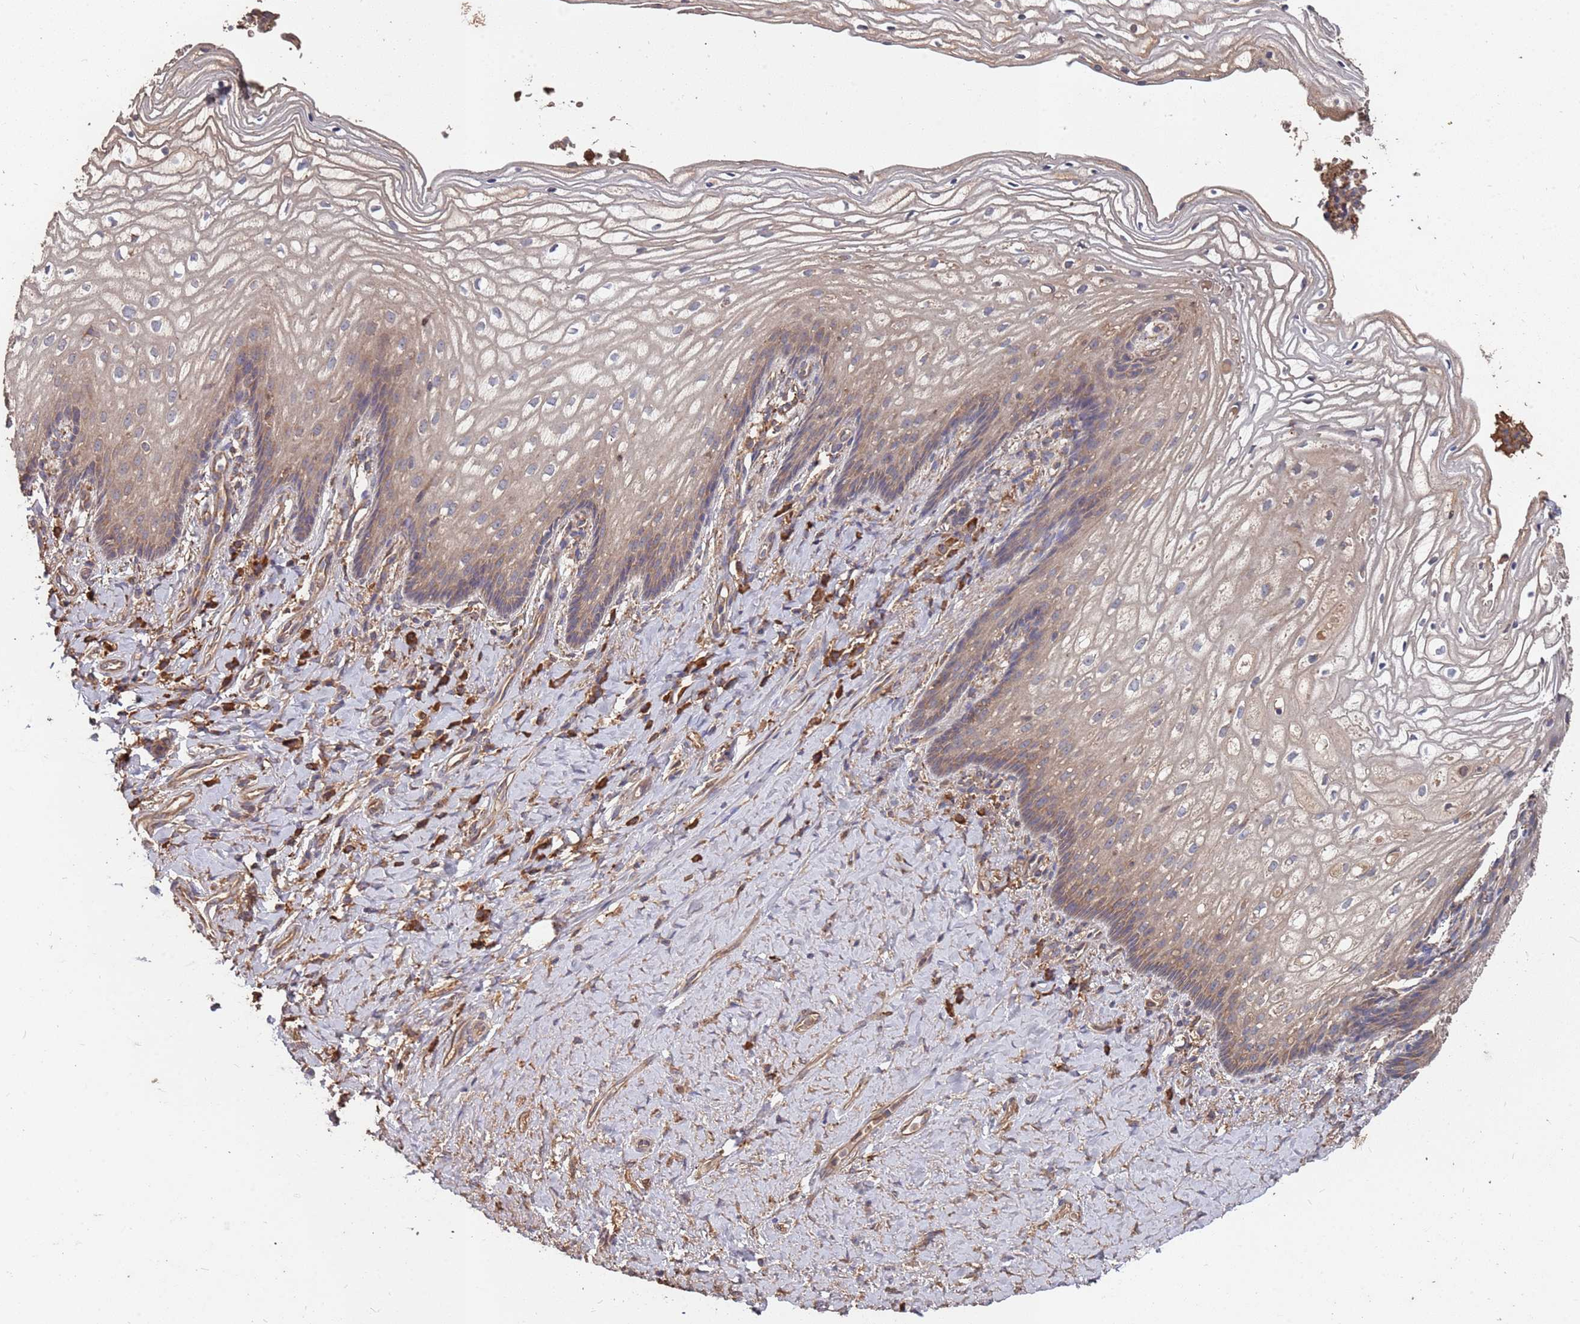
{"staining": {"intensity": "moderate", "quantity": "25%-75%", "location": "cytoplasmic/membranous"}, "tissue": "vagina", "cell_type": "Squamous epithelial cells", "image_type": "normal", "snomed": [{"axis": "morphology", "description": "Normal tissue, NOS"}, {"axis": "topography", "description": "Vagina"}], "caption": "IHC of benign vagina reveals medium levels of moderate cytoplasmic/membranous expression in approximately 25%-75% of squamous epithelial cells. The protein of interest is shown in brown color, while the nuclei are stained blue.", "gene": "ATG5", "patient": {"sex": "female", "age": 60}}